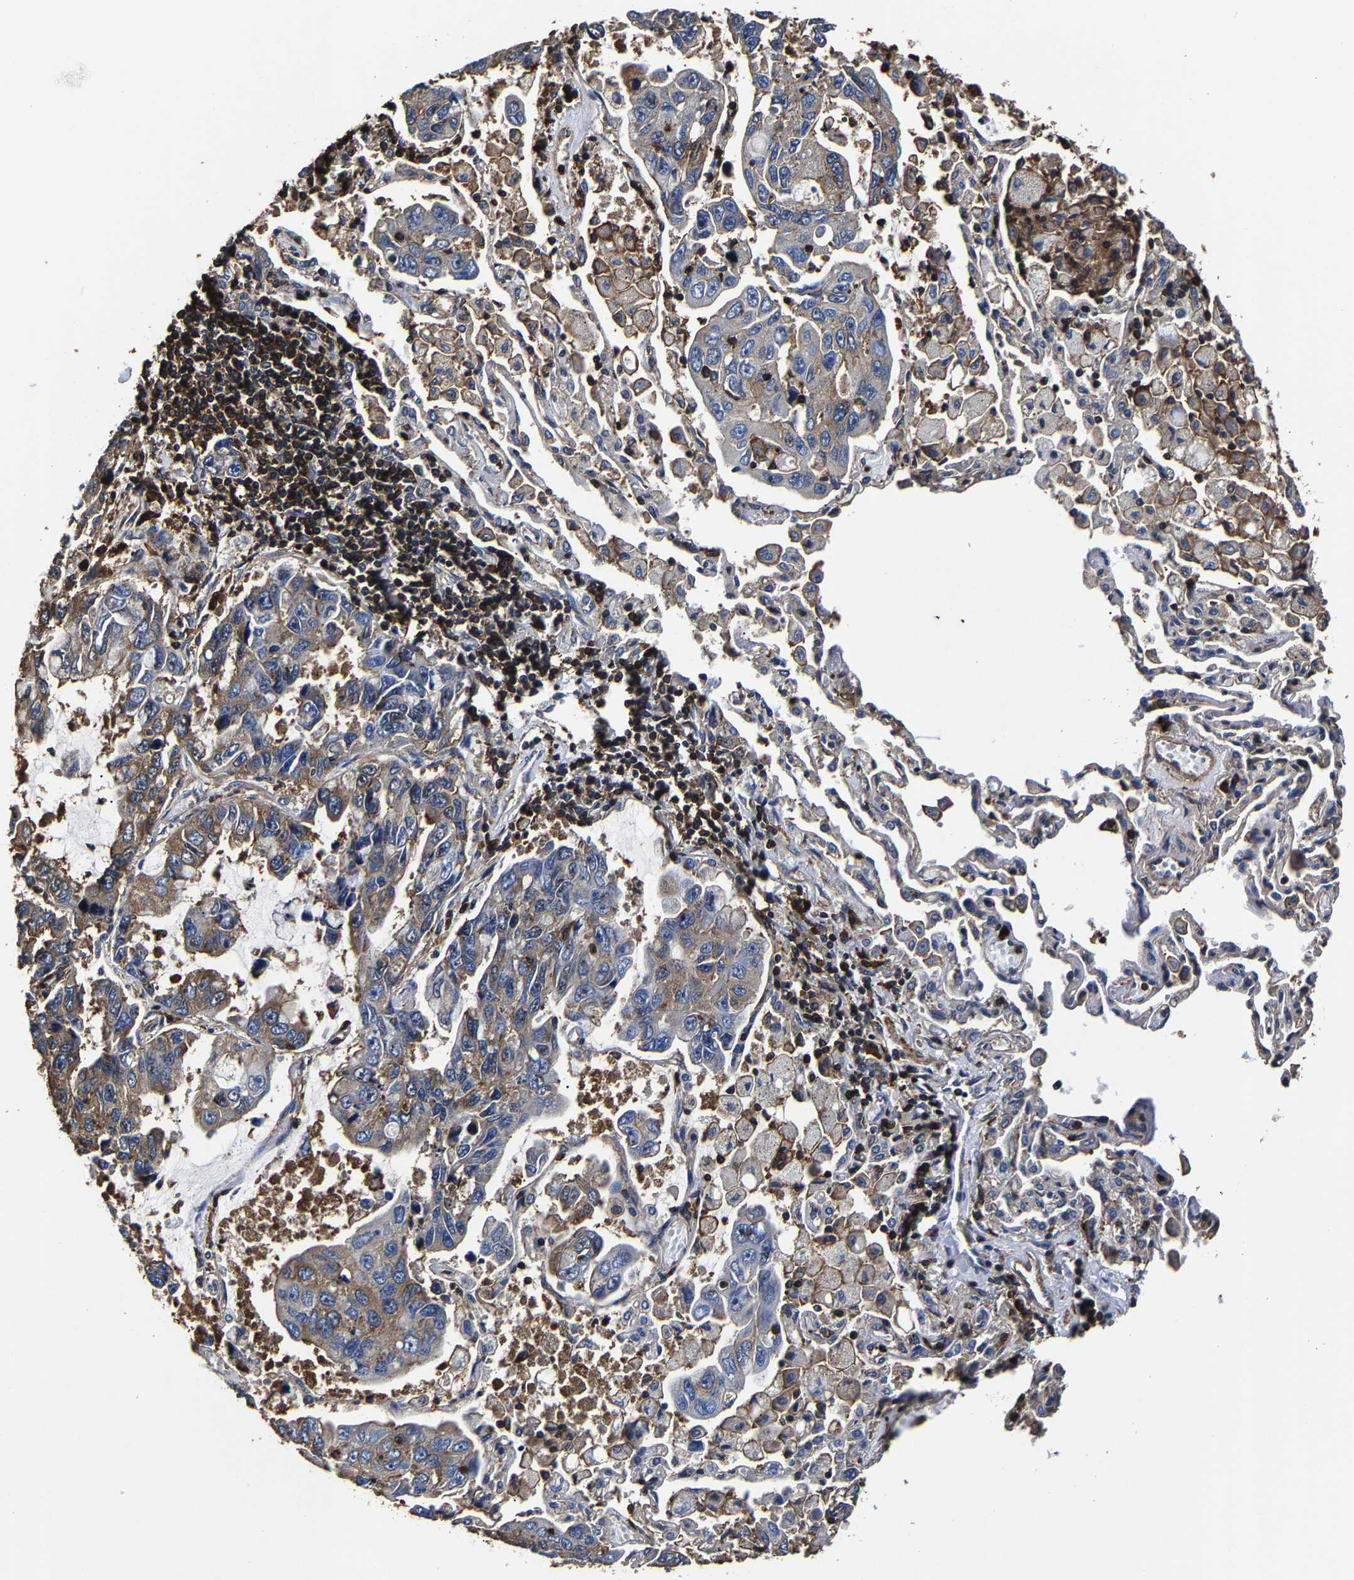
{"staining": {"intensity": "weak", "quantity": "25%-75%", "location": "cytoplasmic/membranous"}, "tissue": "lung cancer", "cell_type": "Tumor cells", "image_type": "cancer", "snomed": [{"axis": "morphology", "description": "Adenocarcinoma, NOS"}, {"axis": "topography", "description": "Lung"}], "caption": "Immunohistochemical staining of human lung cancer shows weak cytoplasmic/membranous protein staining in about 25%-75% of tumor cells. (DAB = brown stain, brightfield microscopy at high magnification).", "gene": "SSH3", "patient": {"sex": "male", "age": 64}}